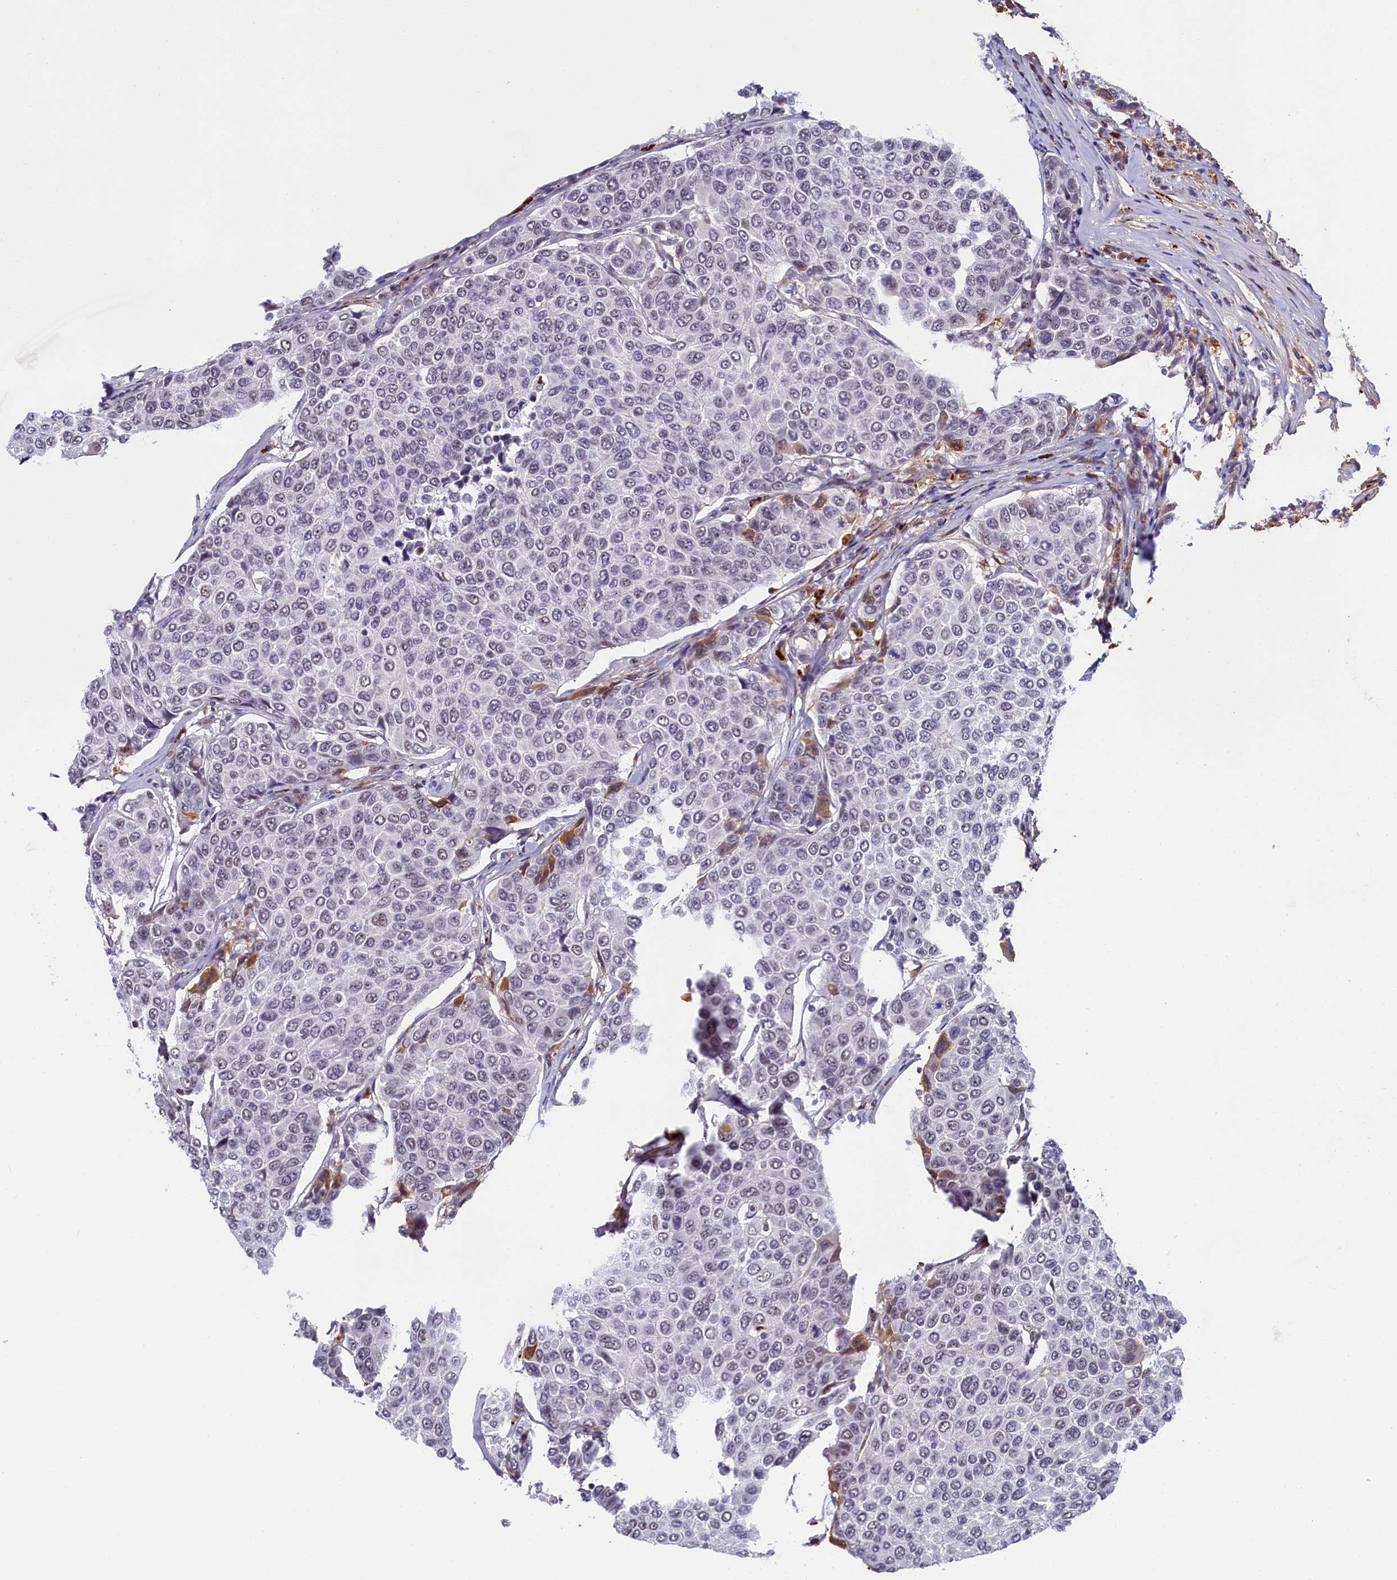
{"staining": {"intensity": "negative", "quantity": "none", "location": "none"}, "tissue": "breast cancer", "cell_type": "Tumor cells", "image_type": "cancer", "snomed": [{"axis": "morphology", "description": "Duct carcinoma"}, {"axis": "topography", "description": "Breast"}], "caption": "A histopathology image of breast invasive ductal carcinoma stained for a protein demonstrates no brown staining in tumor cells.", "gene": "INTS14", "patient": {"sex": "female", "age": 55}}